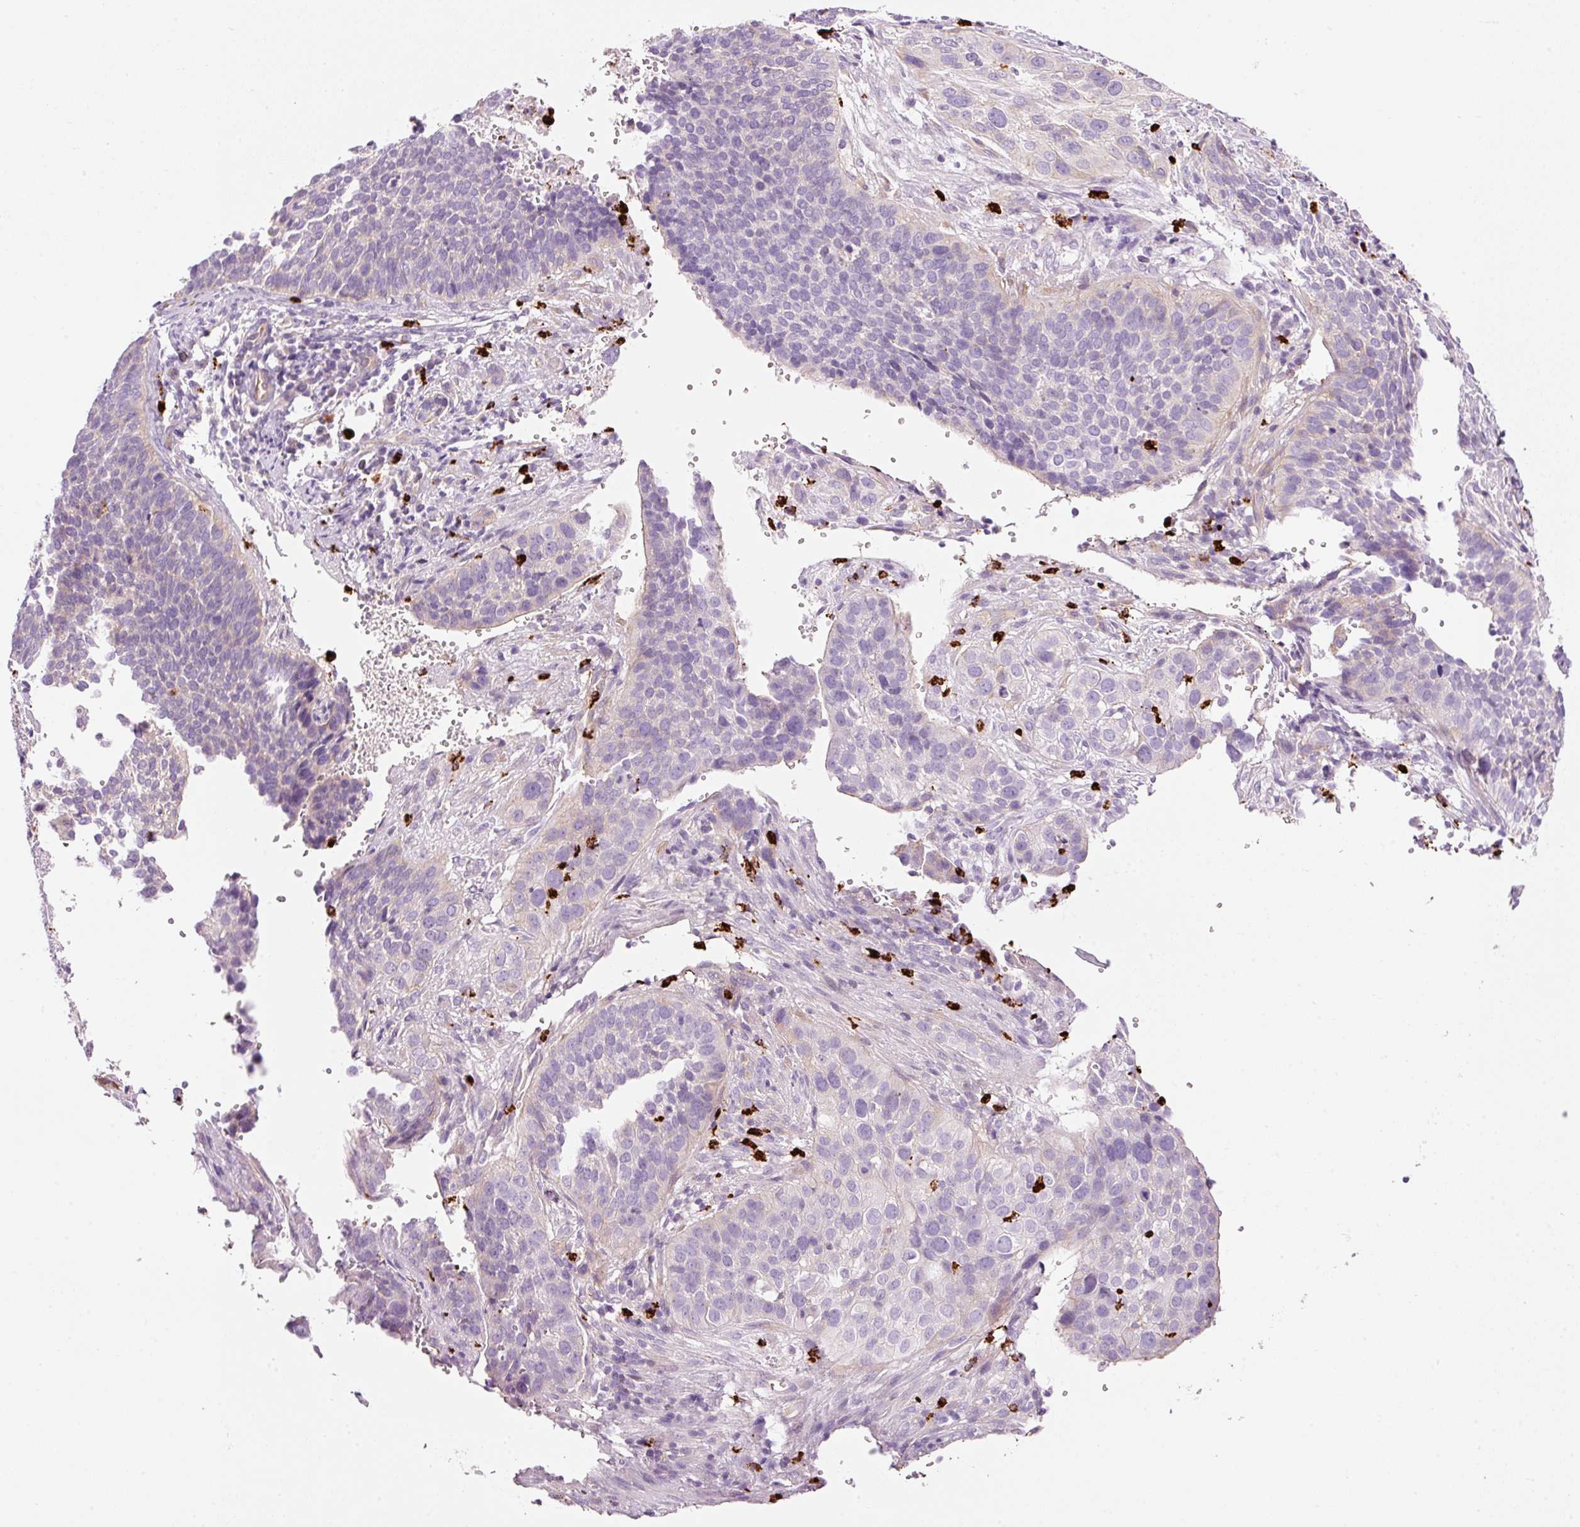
{"staining": {"intensity": "negative", "quantity": "none", "location": "none"}, "tissue": "cervical cancer", "cell_type": "Tumor cells", "image_type": "cancer", "snomed": [{"axis": "morphology", "description": "Squamous cell carcinoma, NOS"}, {"axis": "topography", "description": "Cervix"}], "caption": "DAB (3,3'-diaminobenzidine) immunohistochemical staining of human squamous cell carcinoma (cervical) displays no significant staining in tumor cells. Nuclei are stained in blue.", "gene": "MAP3K3", "patient": {"sex": "female", "age": 34}}